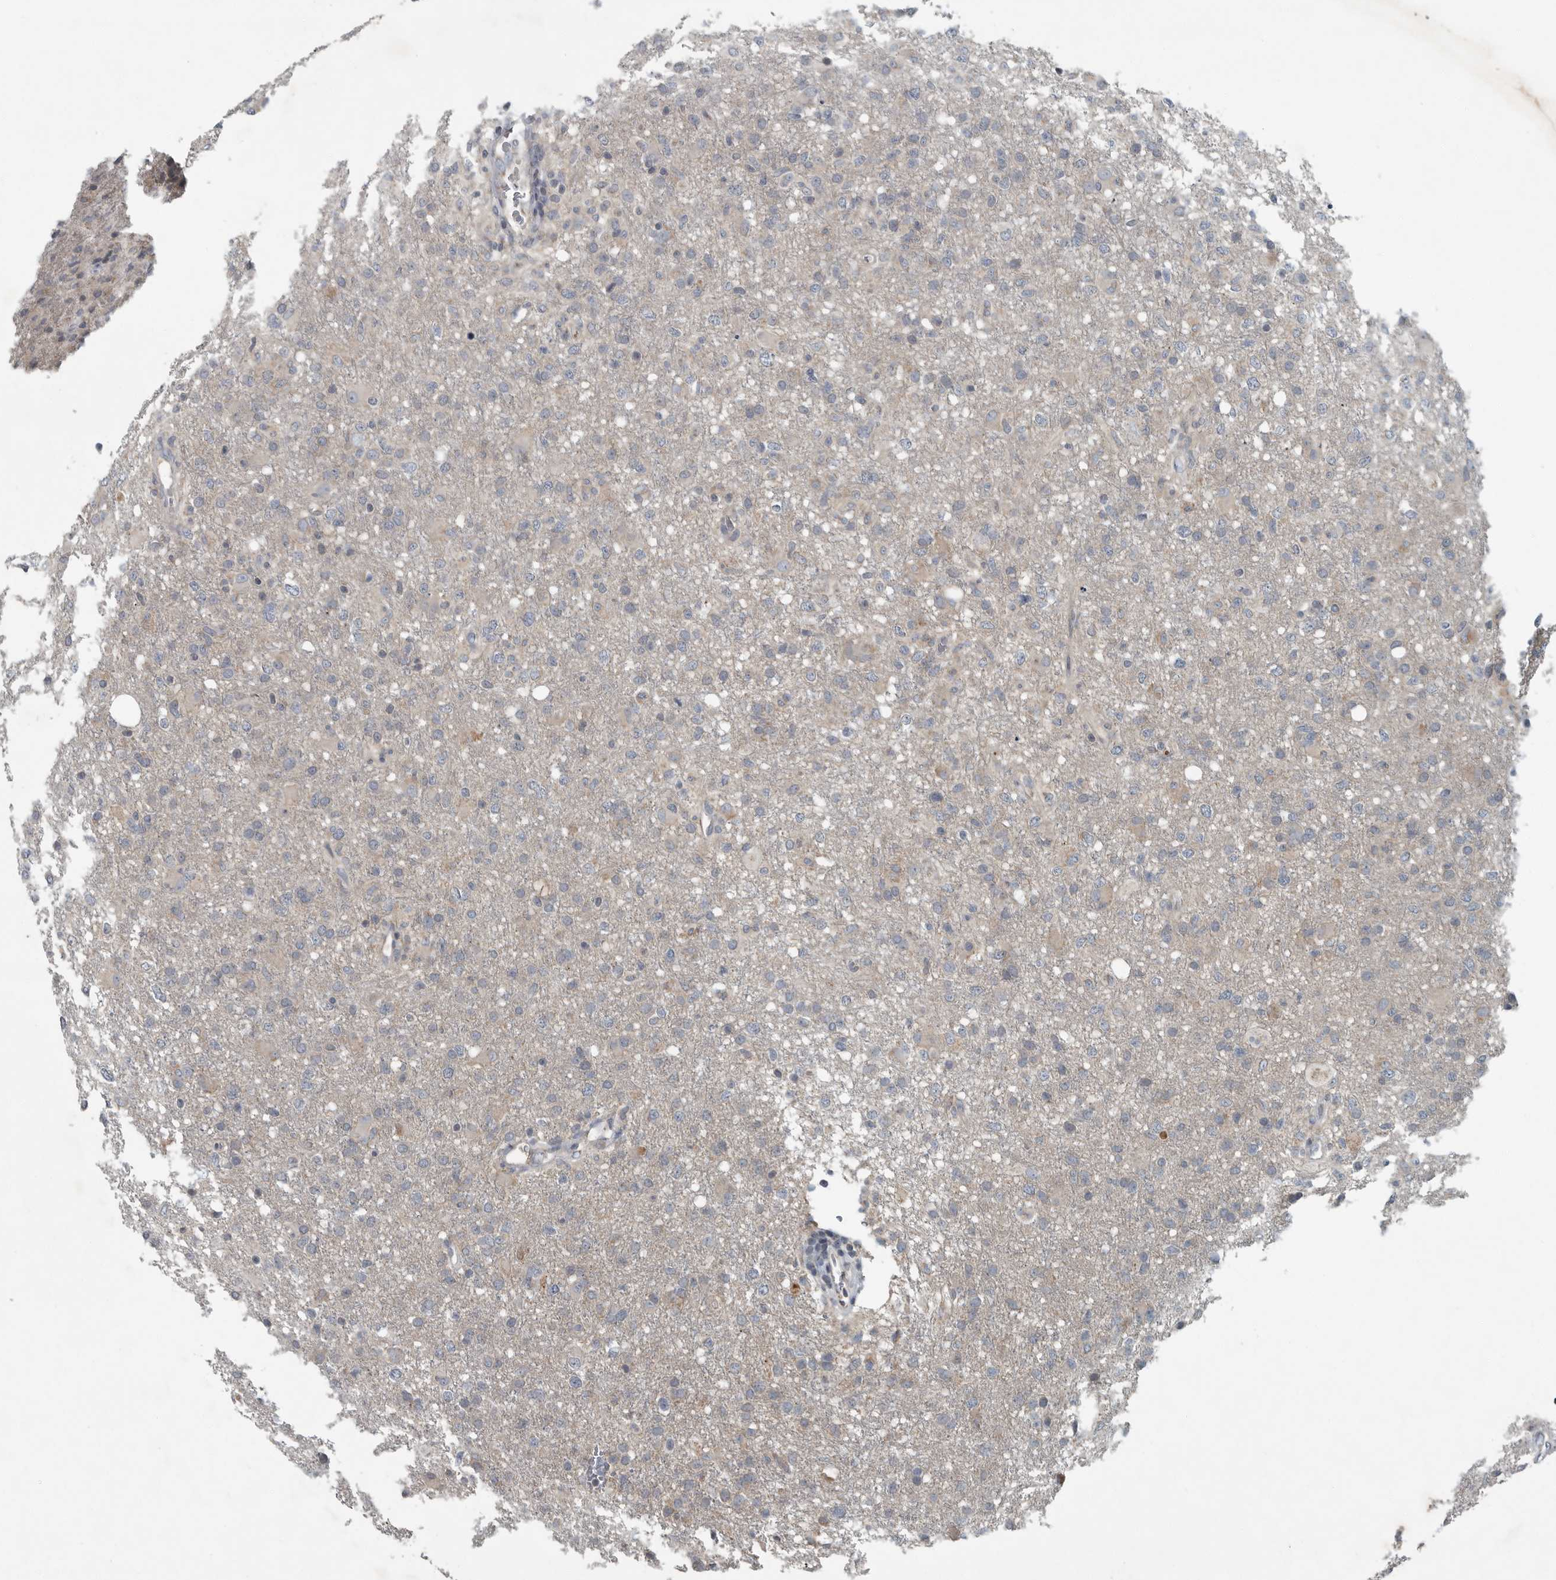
{"staining": {"intensity": "negative", "quantity": "none", "location": "none"}, "tissue": "glioma", "cell_type": "Tumor cells", "image_type": "cancer", "snomed": [{"axis": "morphology", "description": "Glioma, malignant, High grade"}, {"axis": "topography", "description": "Brain"}], "caption": "IHC micrograph of human malignant glioma (high-grade) stained for a protein (brown), which demonstrates no staining in tumor cells.", "gene": "MPP3", "patient": {"sex": "female", "age": 57}}